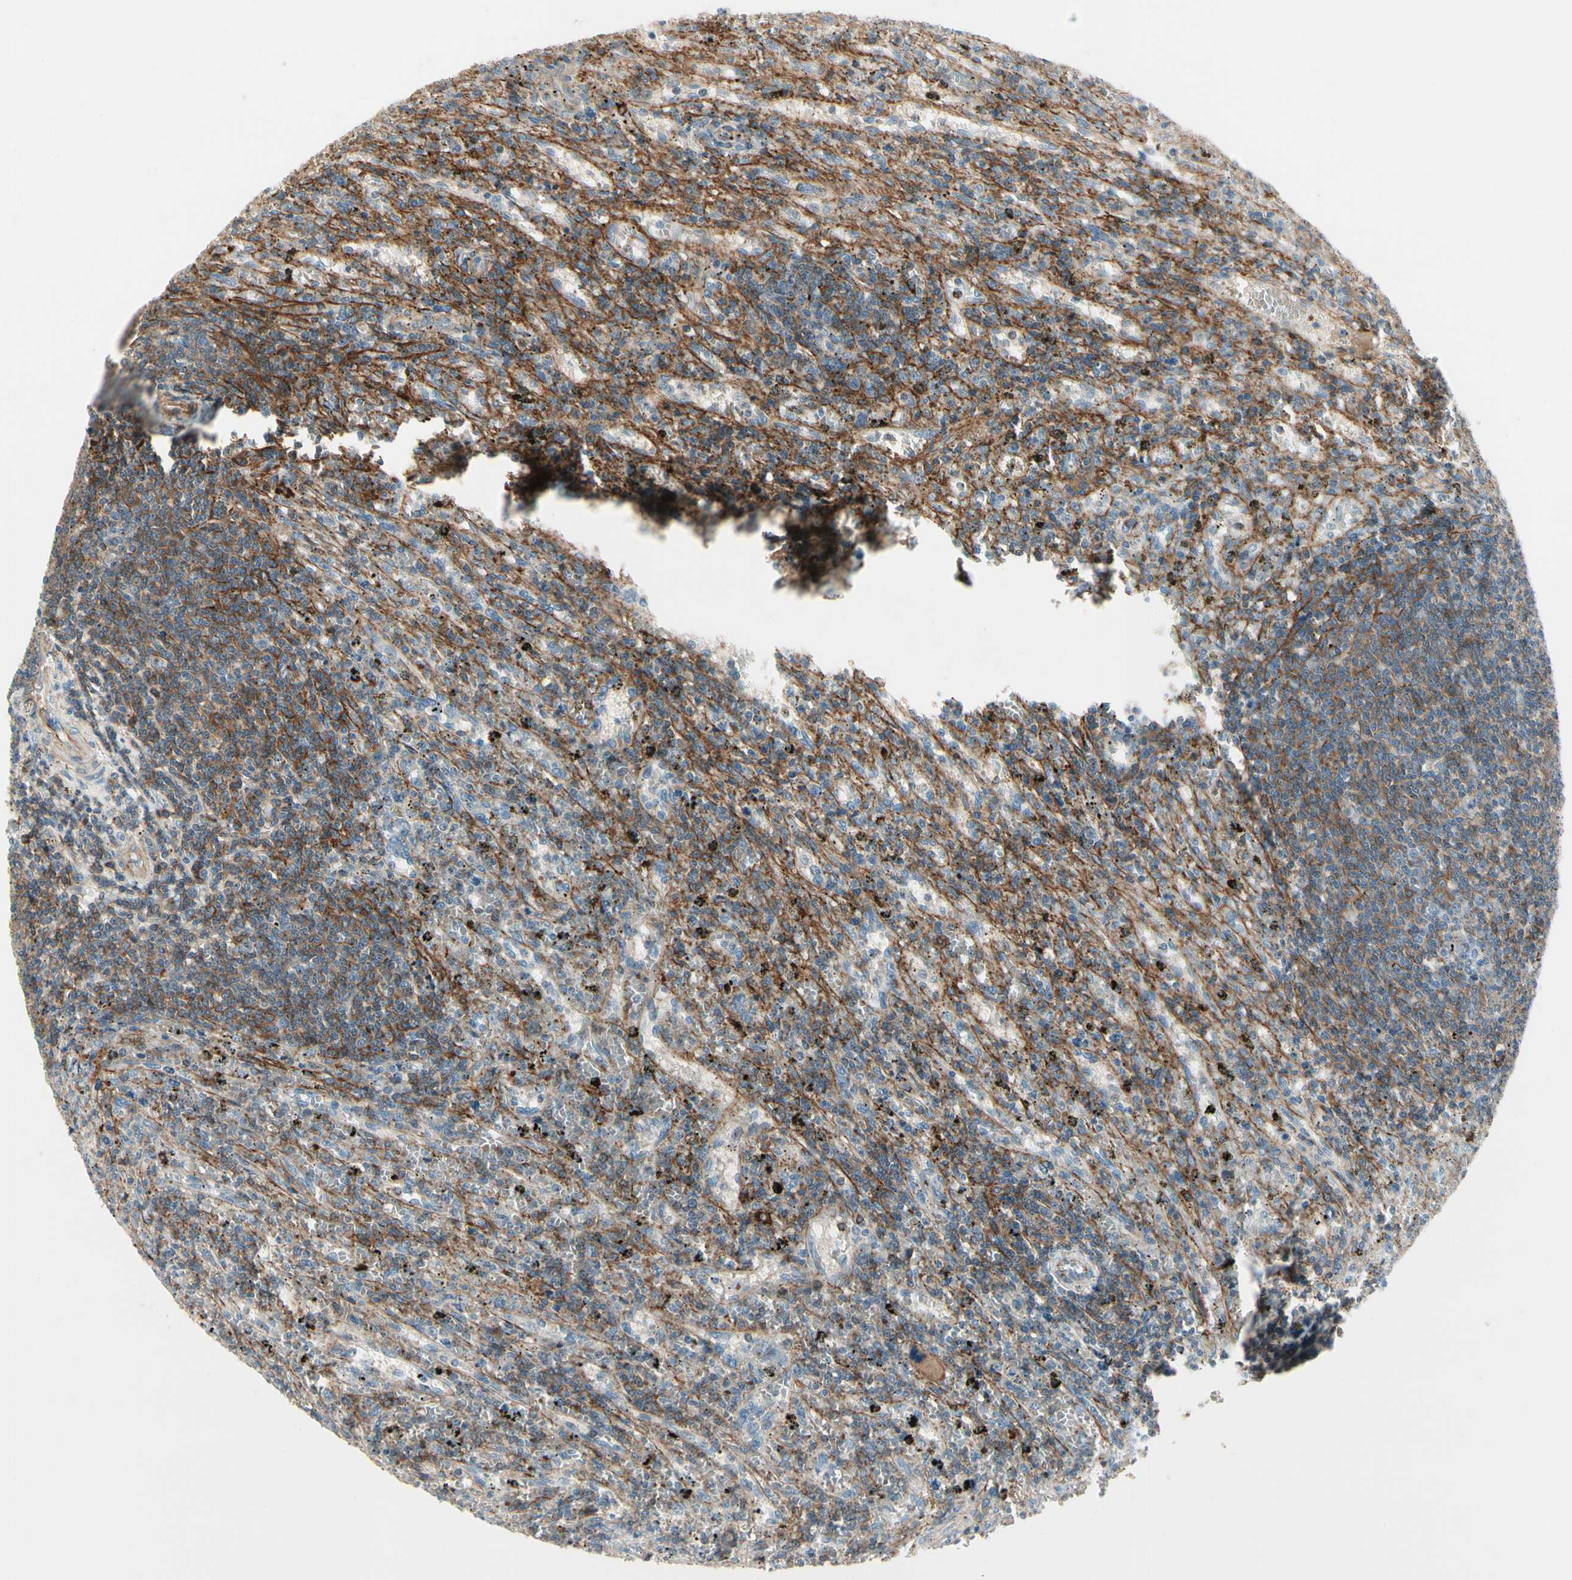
{"staining": {"intensity": "moderate", "quantity": "25%-75%", "location": "cytoplasmic/membranous"}, "tissue": "lymphoma", "cell_type": "Tumor cells", "image_type": "cancer", "snomed": [{"axis": "morphology", "description": "Malignant lymphoma, non-Hodgkin's type, Low grade"}, {"axis": "topography", "description": "Spleen"}], "caption": "Human lymphoma stained for a protein (brown) reveals moderate cytoplasmic/membranous positive expression in approximately 25%-75% of tumor cells.", "gene": "ABCA3", "patient": {"sex": "male", "age": 76}}